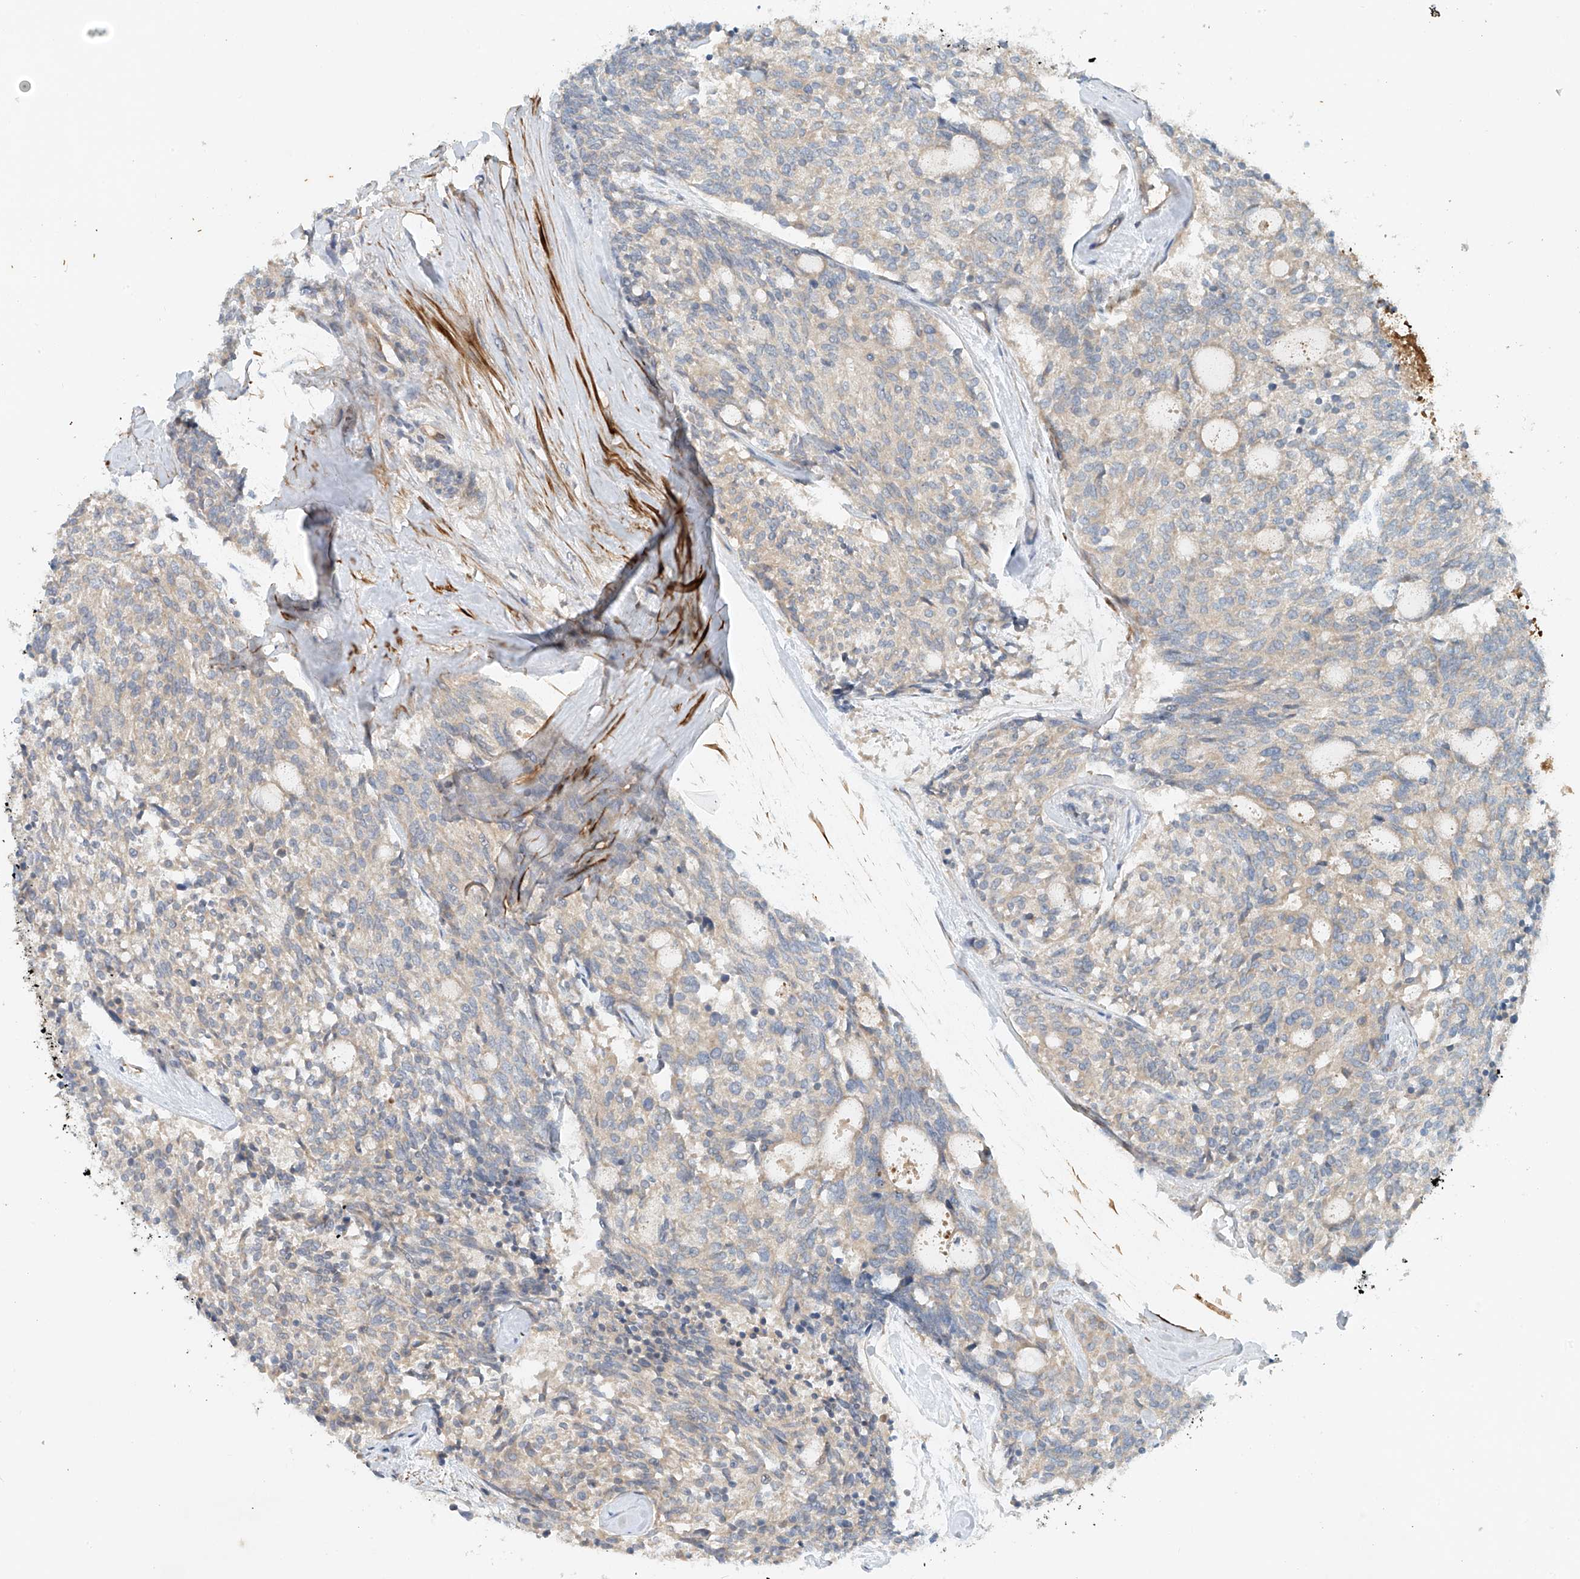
{"staining": {"intensity": "weak", "quantity": "<25%", "location": "cytoplasmic/membranous"}, "tissue": "carcinoid", "cell_type": "Tumor cells", "image_type": "cancer", "snomed": [{"axis": "morphology", "description": "Carcinoid, malignant, NOS"}, {"axis": "topography", "description": "Pancreas"}], "caption": "A histopathology image of human carcinoid is negative for staining in tumor cells.", "gene": "LYRM9", "patient": {"sex": "female", "age": 54}}